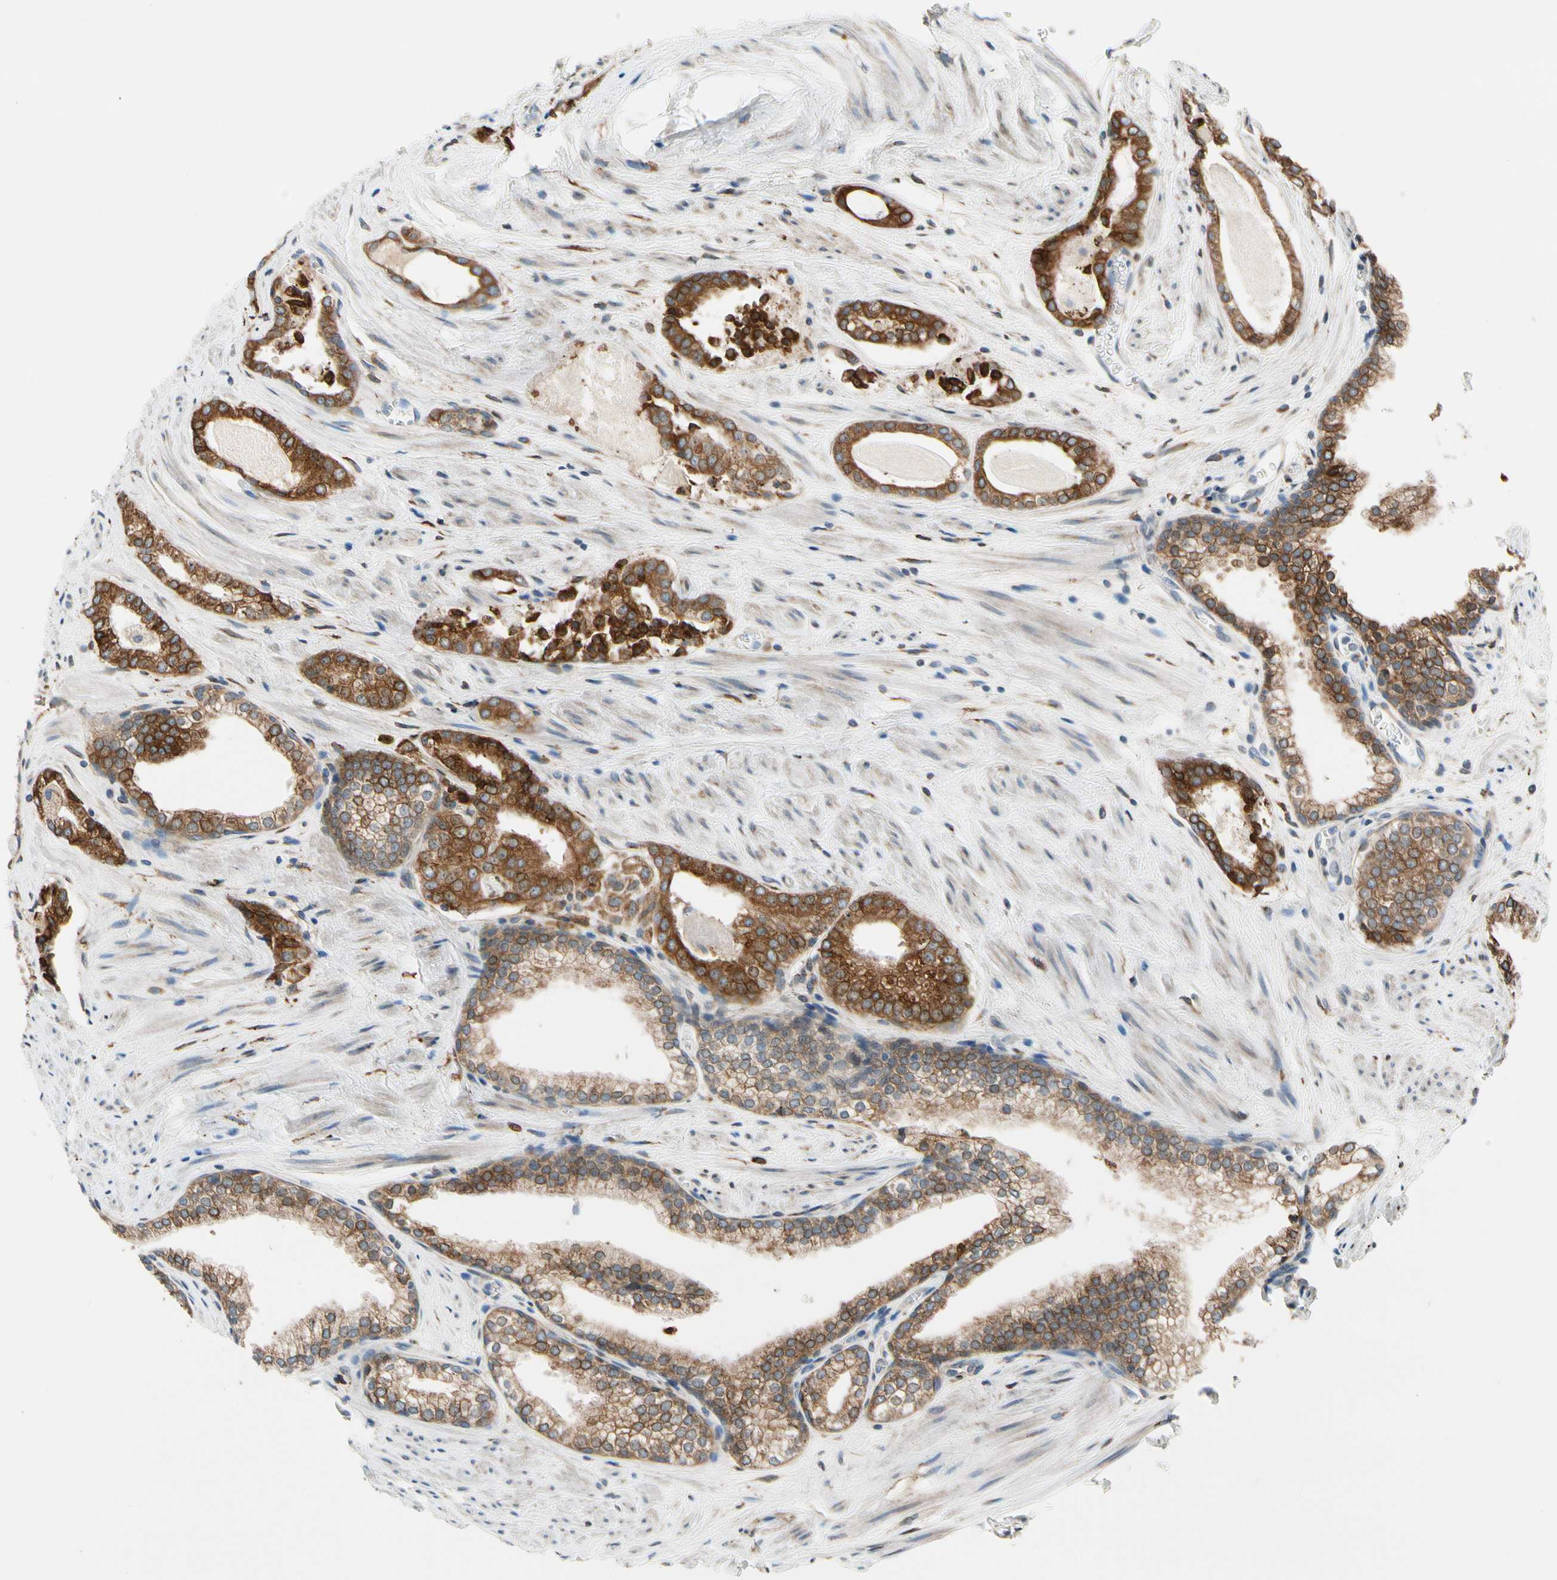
{"staining": {"intensity": "strong", "quantity": ">75%", "location": "cytoplasmic/membranous"}, "tissue": "prostate cancer", "cell_type": "Tumor cells", "image_type": "cancer", "snomed": [{"axis": "morphology", "description": "Adenocarcinoma, Low grade"}, {"axis": "topography", "description": "Prostate"}], "caption": "Human prostate adenocarcinoma (low-grade) stained with a brown dye reveals strong cytoplasmic/membranous positive staining in about >75% of tumor cells.", "gene": "NUCB1", "patient": {"sex": "male", "age": 60}}